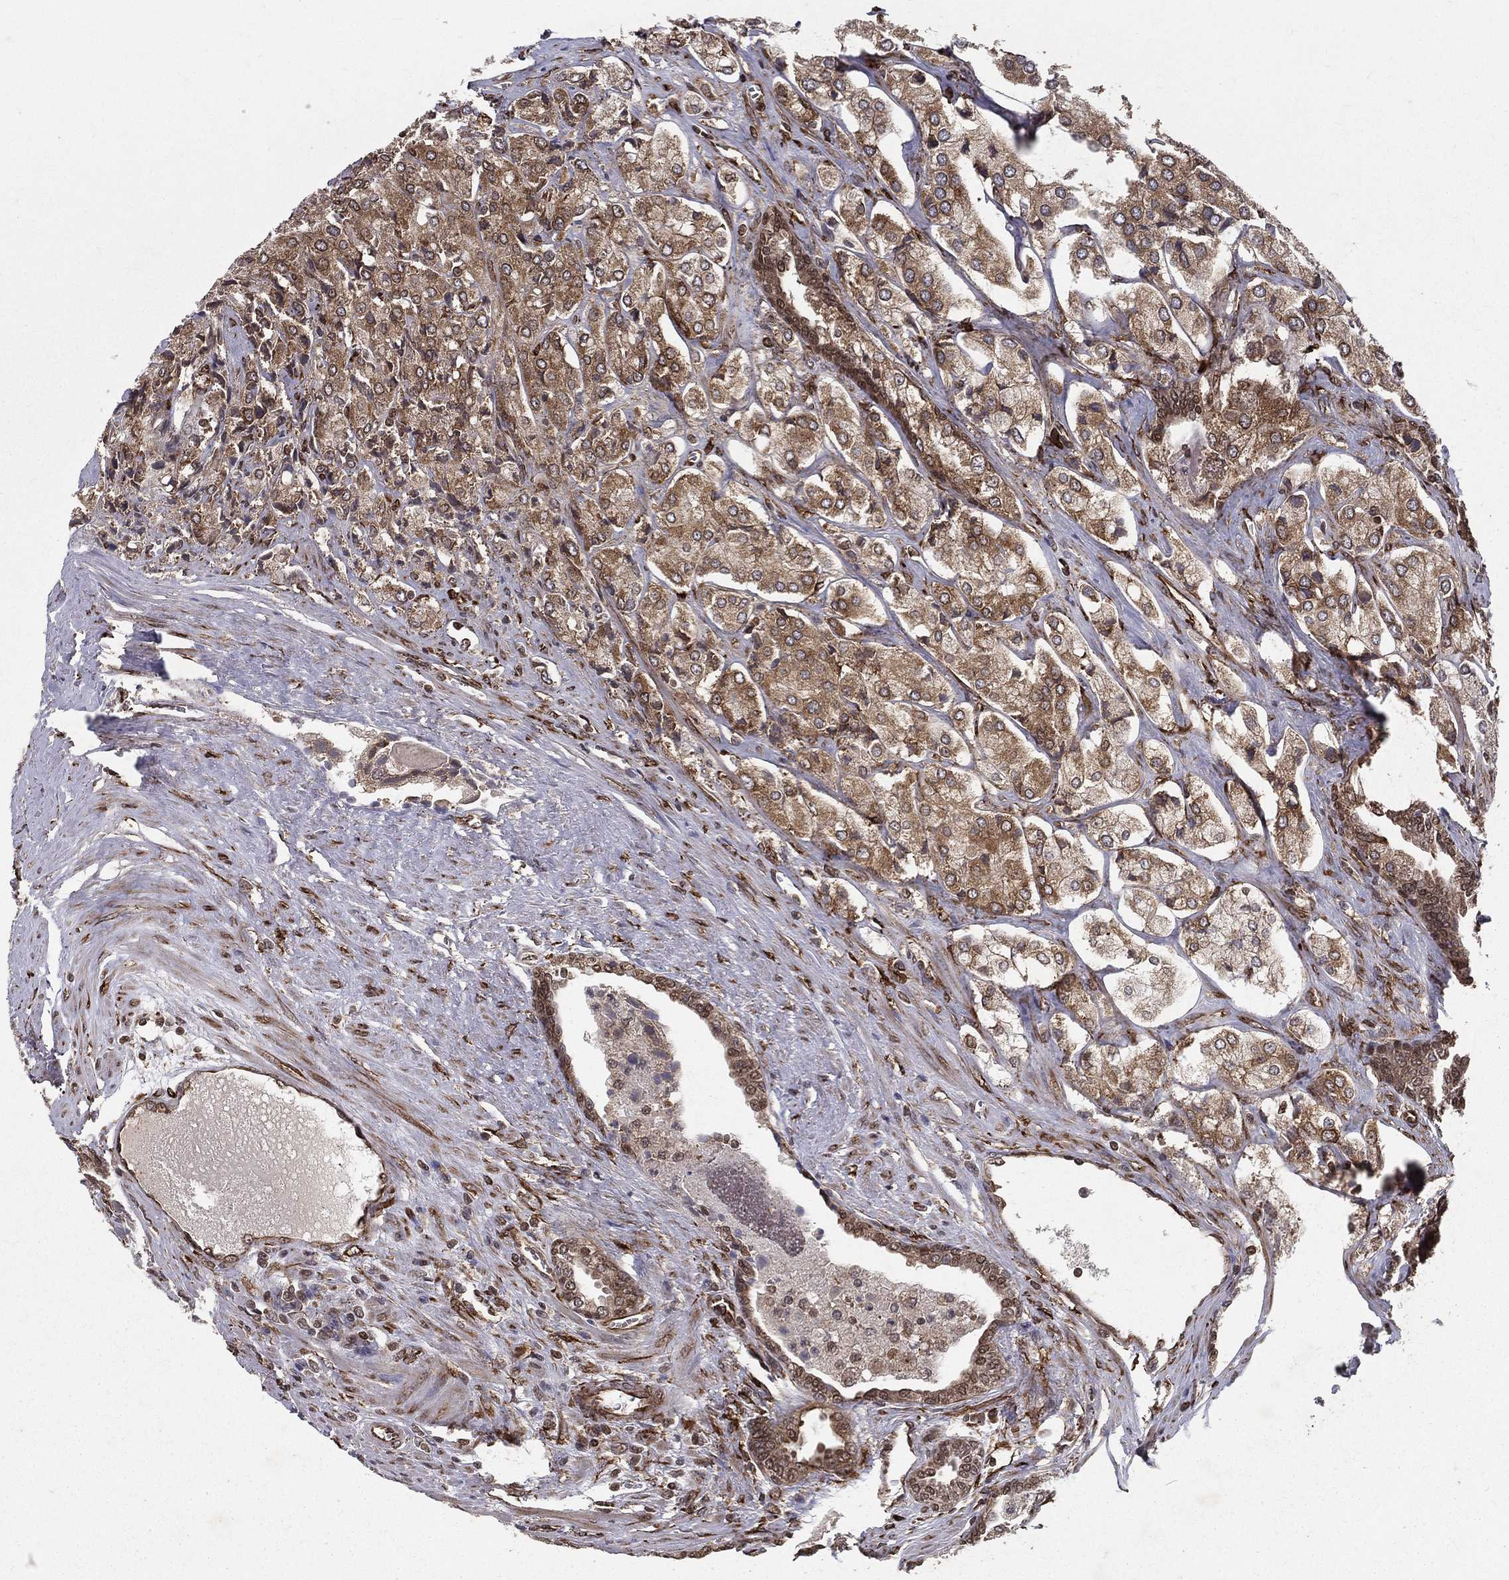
{"staining": {"intensity": "moderate", "quantity": ">75%", "location": "cytoplasmic/membranous"}, "tissue": "prostate cancer", "cell_type": "Tumor cells", "image_type": "cancer", "snomed": [{"axis": "morphology", "description": "Adenocarcinoma, NOS"}, {"axis": "topography", "description": "Prostate and seminal vesicle, NOS"}, {"axis": "topography", "description": "Prostate"}], "caption": "Human prostate adenocarcinoma stained for a protein (brown) shows moderate cytoplasmic/membranous positive staining in approximately >75% of tumor cells.", "gene": "CERS2", "patient": {"sex": "male", "age": 67}}